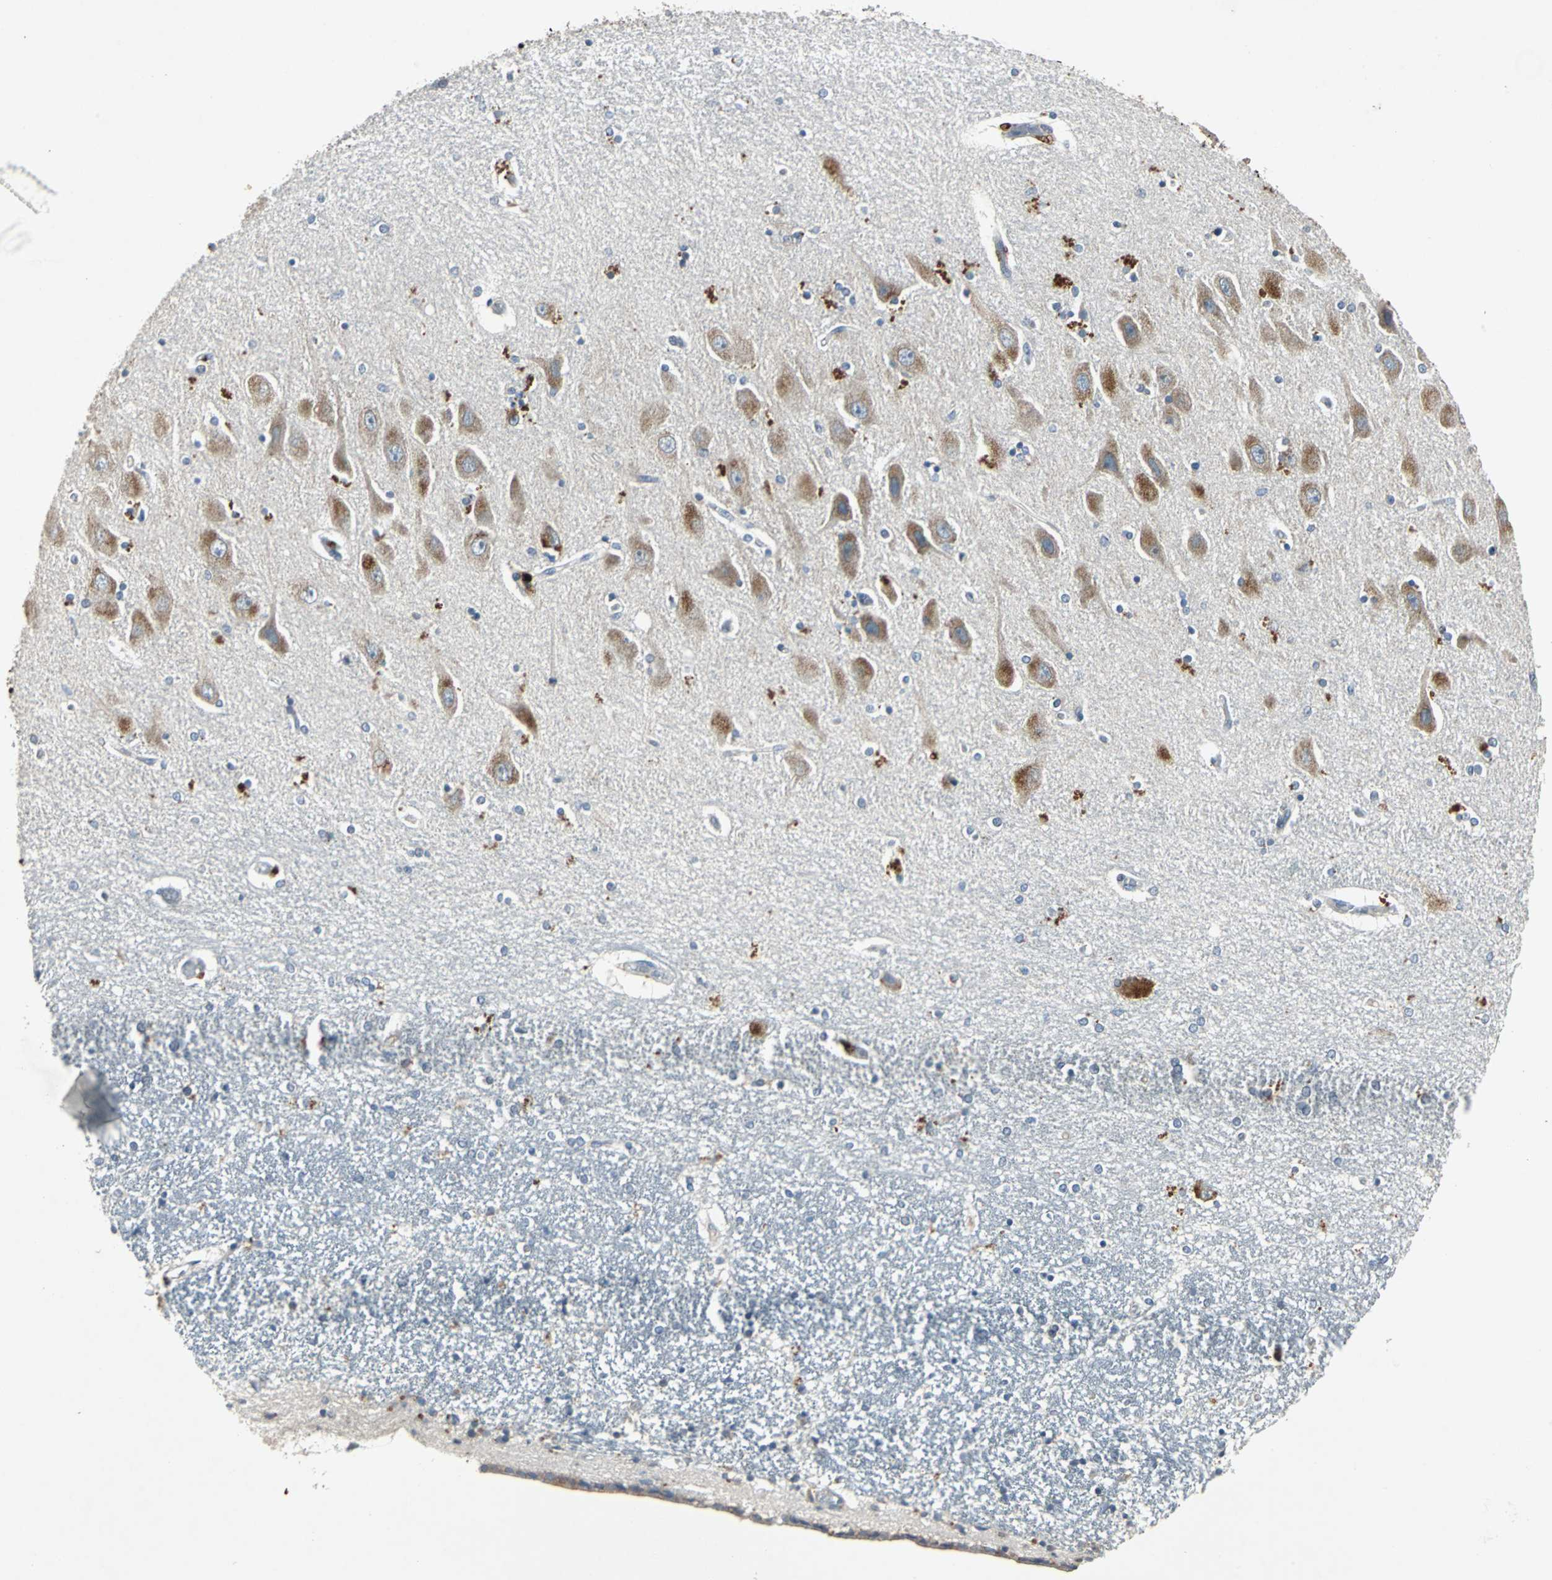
{"staining": {"intensity": "moderate", "quantity": "<25%", "location": "cytoplasmic/membranous"}, "tissue": "hippocampus", "cell_type": "Glial cells", "image_type": "normal", "snomed": [{"axis": "morphology", "description": "Normal tissue, NOS"}, {"axis": "topography", "description": "Hippocampus"}], "caption": "Immunohistochemistry (DAB (3,3'-diaminobenzidine)) staining of normal hippocampus displays moderate cytoplasmic/membranous protein positivity in approximately <25% of glial cells. The protein of interest is shown in brown color, while the nuclei are stained blue.", "gene": "SLC2A13", "patient": {"sex": "female", "age": 54}}